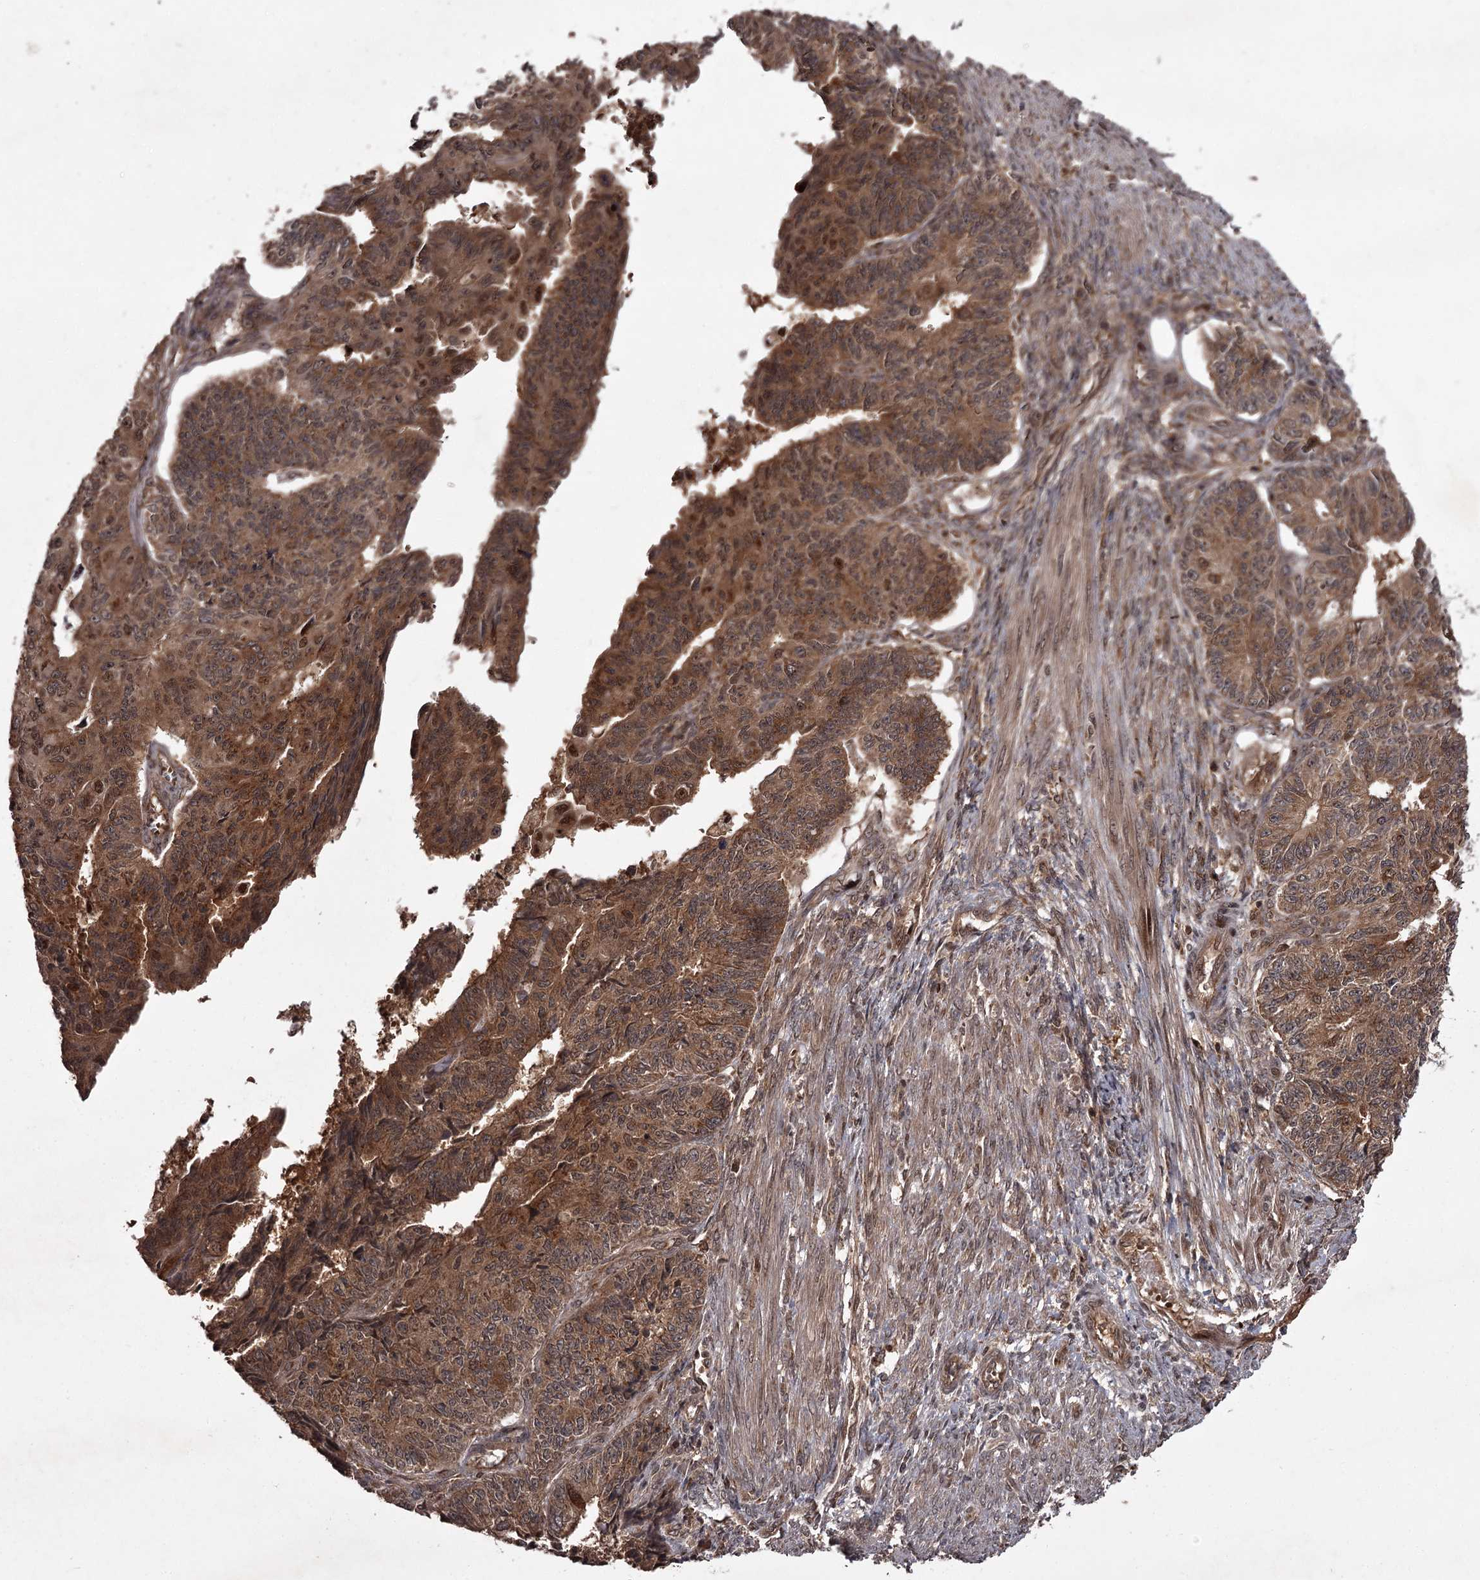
{"staining": {"intensity": "strong", "quantity": ">75%", "location": "cytoplasmic/membranous"}, "tissue": "endometrial cancer", "cell_type": "Tumor cells", "image_type": "cancer", "snomed": [{"axis": "morphology", "description": "Adenocarcinoma, NOS"}, {"axis": "topography", "description": "Endometrium"}], "caption": "The photomicrograph shows immunohistochemical staining of endometrial cancer (adenocarcinoma). There is strong cytoplasmic/membranous expression is seen in about >75% of tumor cells.", "gene": "TBC1D23", "patient": {"sex": "female", "age": 32}}